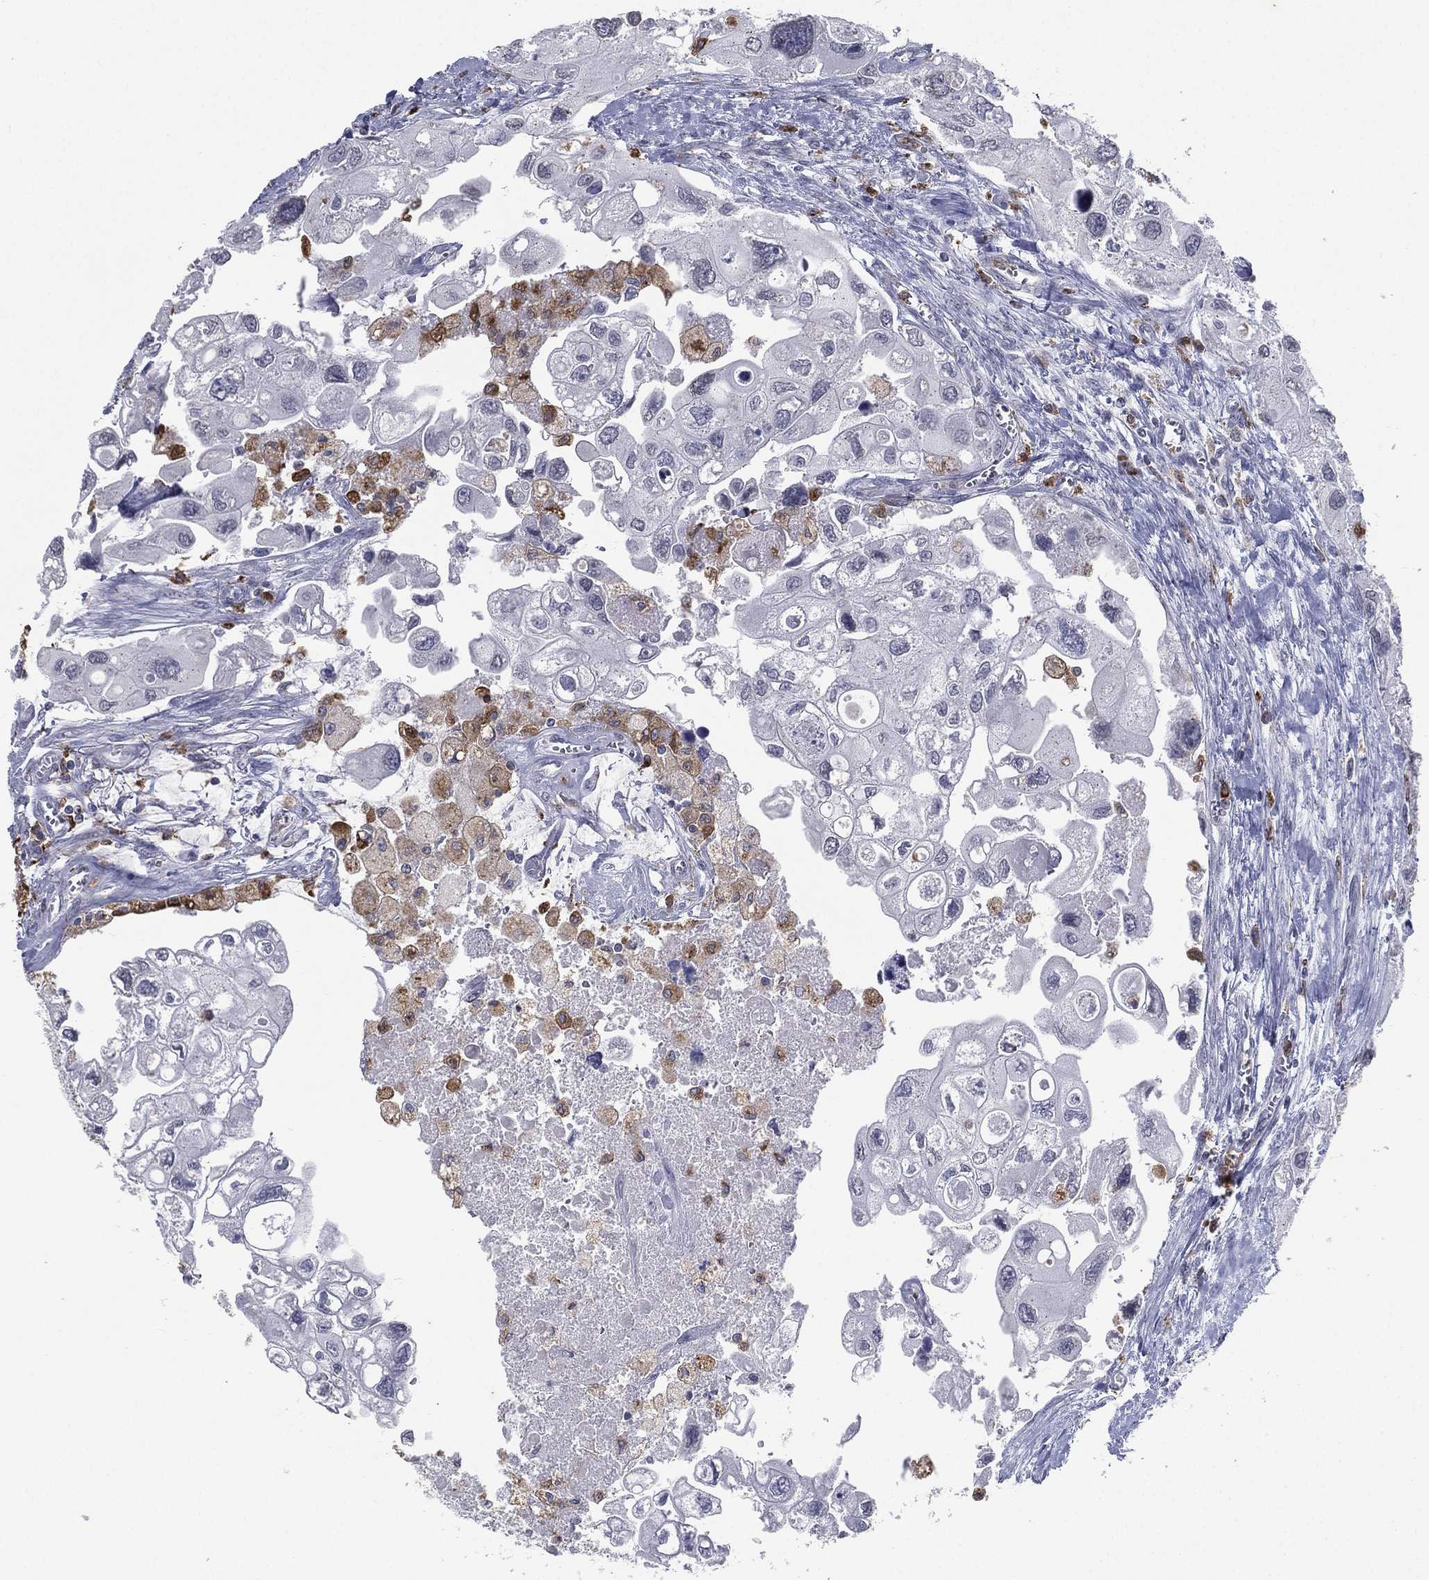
{"staining": {"intensity": "negative", "quantity": "none", "location": "none"}, "tissue": "urothelial cancer", "cell_type": "Tumor cells", "image_type": "cancer", "snomed": [{"axis": "morphology", "description": "Urothelial carcinoma, High grade"}, {"axis": "topography", "description": "Urinary bladder"}], "caption": "The histopathology image shows no staining of tumor cells in urothelial carcinoma (high-grade).", "gene": "EVI2B", "patient": {"sex": "male", "age": 59}}